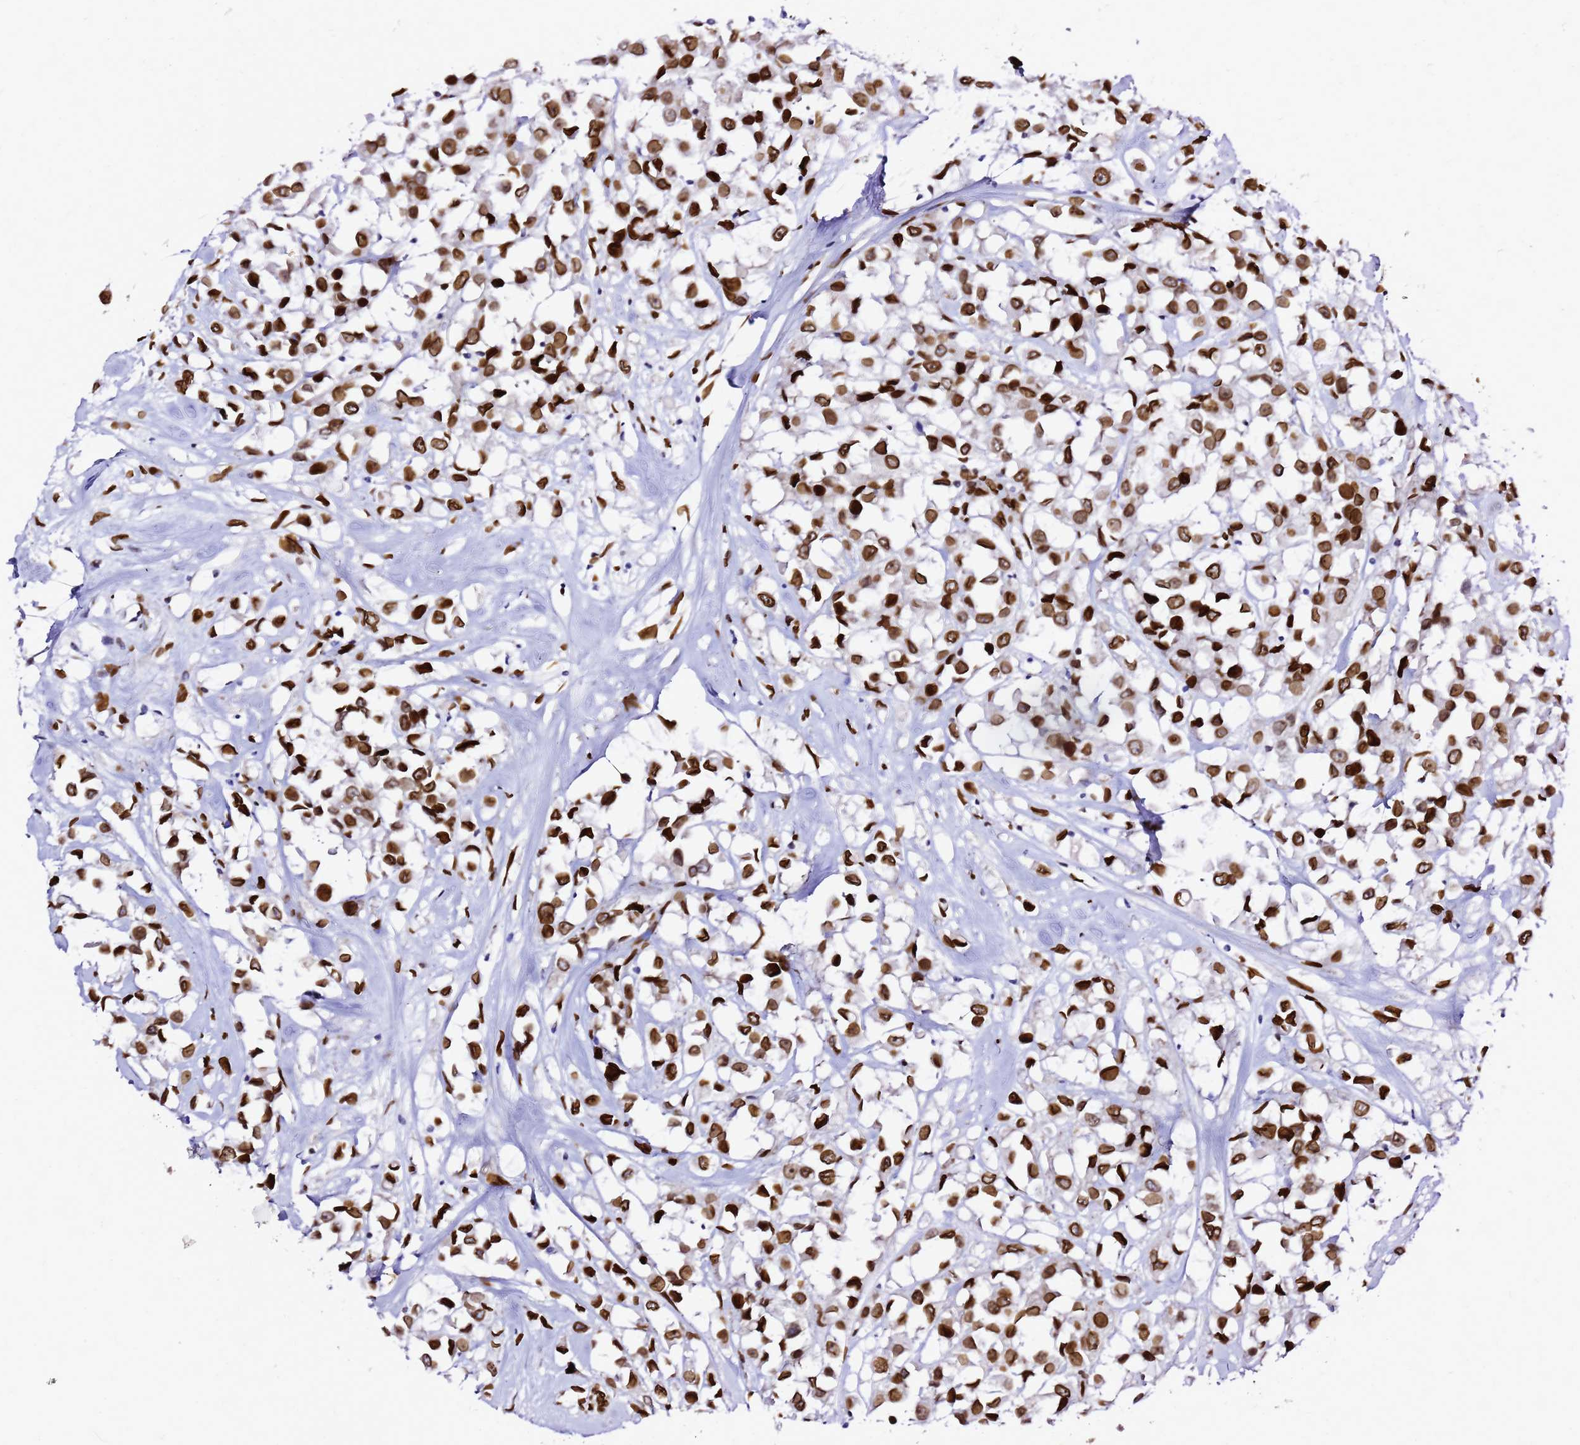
{"staining": {"intensity": "strong", "quantity": ">75%", "location": "nuclear"}, "tissue": "breast cancer", "cell_type": "Tumor cells", "image_type": "cancer", "snomed": [{"axis": "morphology", "description": "Duct carcinoma"}, {"axis": "topography", "description": "Breast"}], "caption": "Tumor cells show high levels of strong nuclear staining in about >75% of cells in human breast cancer (invasive ductal carcinoma).", "gene": "C6orf141", "patient": {"sex": "female", "age": 61}}